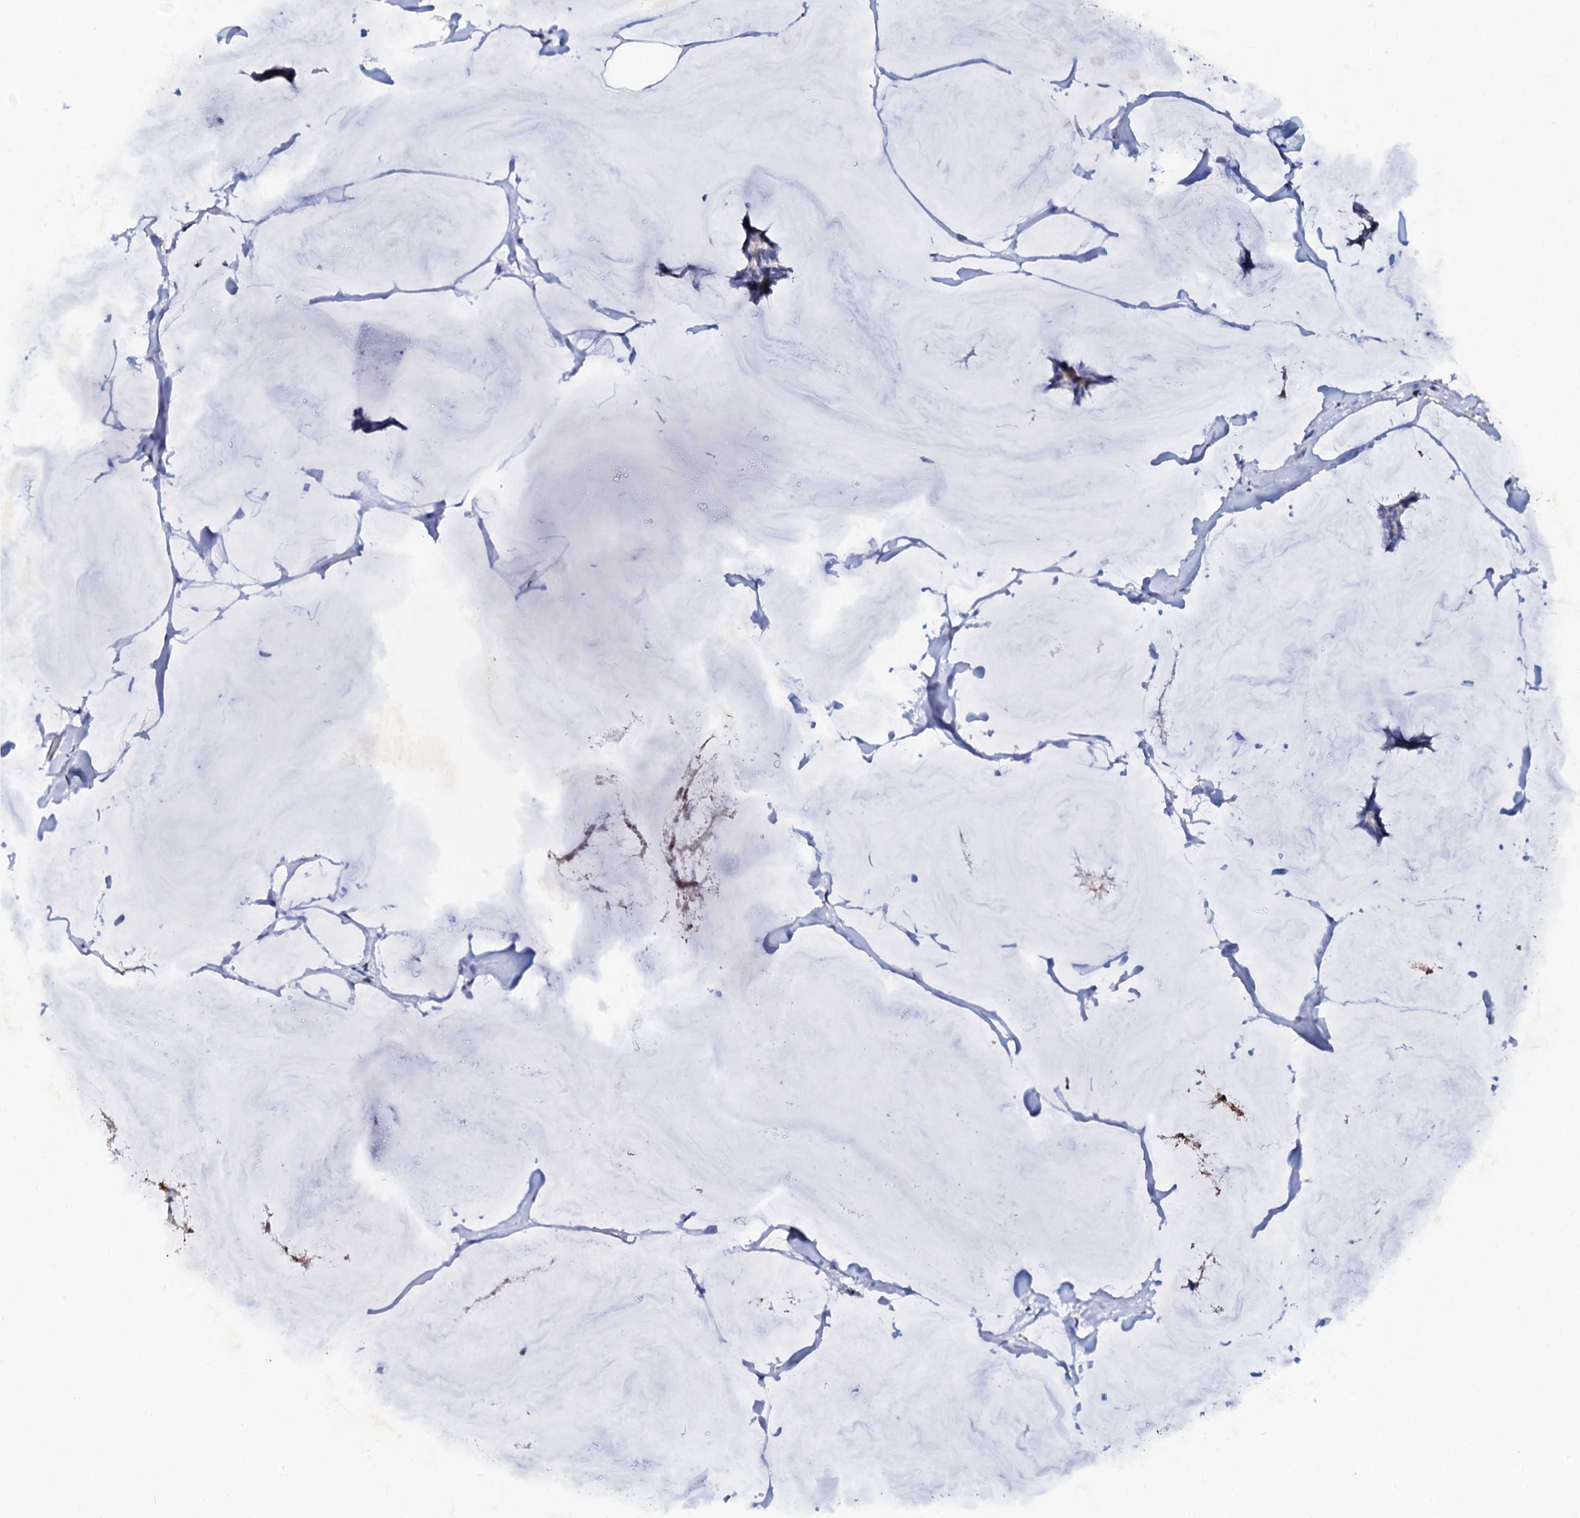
{"staining": {"intensity": "weak", "quantity": "<25%", "location": "cytoplasmic/membranous"}, "tissue": "breast cancer", "cell_type": "Tumor cells", "image_type": "cancer", "snomed": [{"axis": "morphology", "description": "Duct carcinoma"}, {"axis": "topography", "description": "Breast"}], "caption": "DAB immunohistochemical staining of human breast cancer (intraductal carcinoma) reveals no significant expression in tumor cells. The staining is performed using DAB (3,3'-diaminobenzidine) brown chromogen with nuclei counter-stained in using hematoxylin.", "gene": "SLC37A4", "patient": {"sex": "female", "age": 93}}